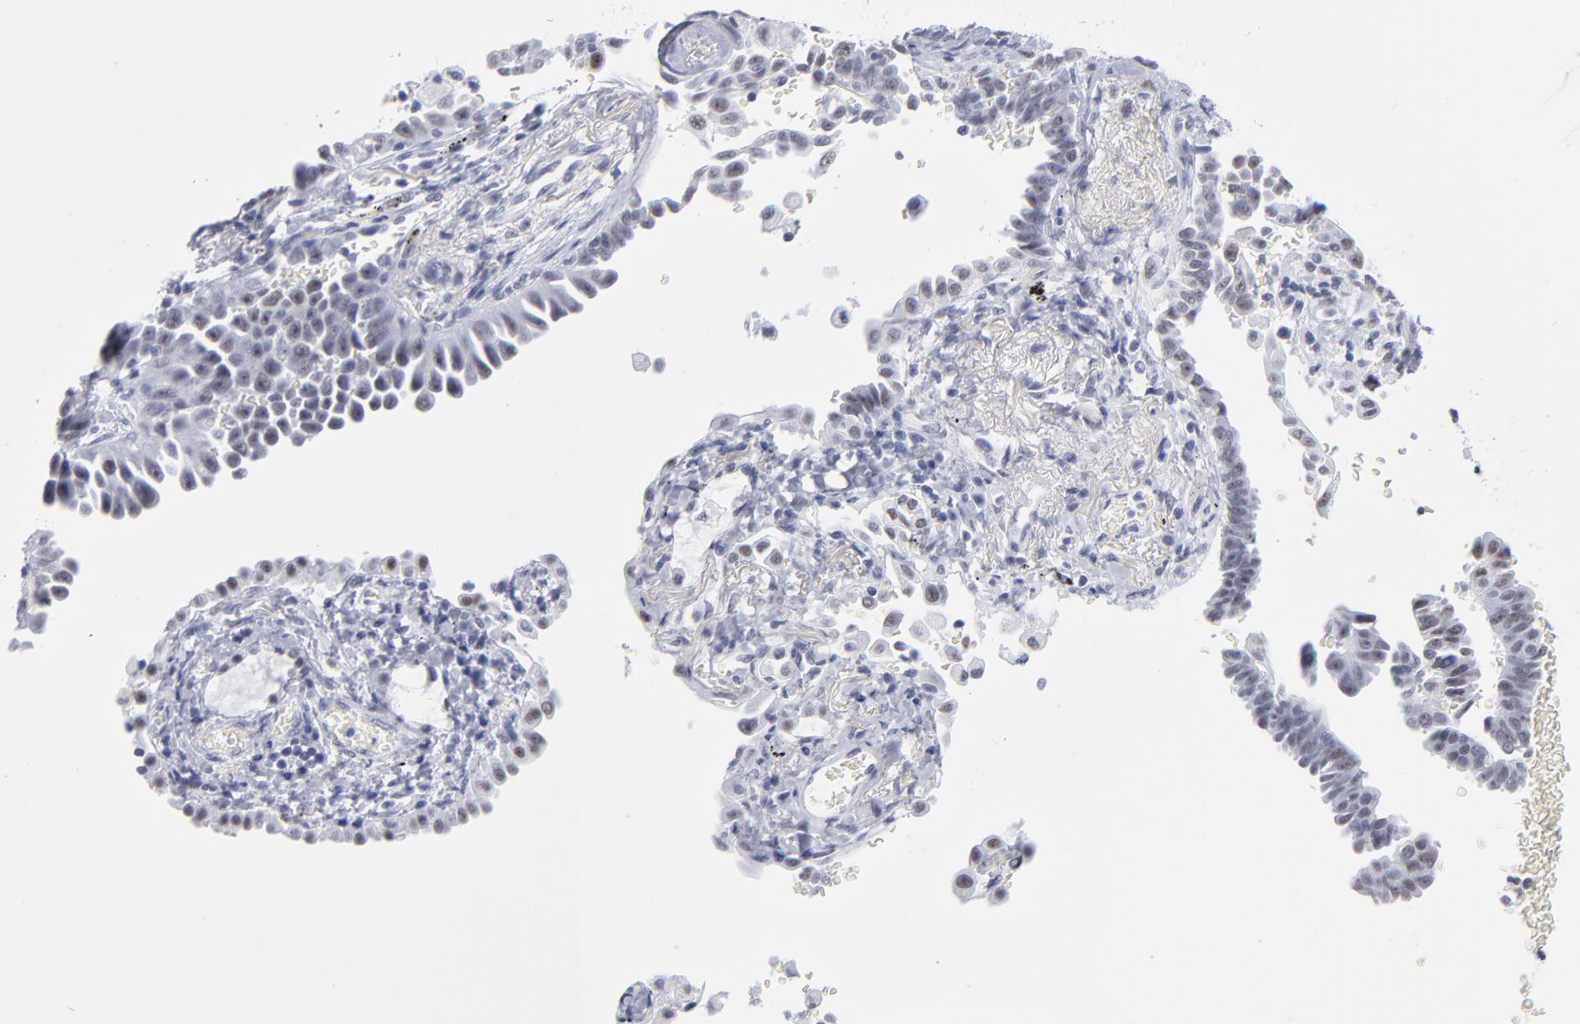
{"staining": {"intensity": "moderate", "quantity": "<25%", "location": "nuclear"}, "tissue": "lung cancer", "cell_type": "Tumor cells", "image_type": "cancer", "snomed": [{"axis": "morphology", "description": "Adenocarcinoma, NOS"}, {"axis": "topography", "description": "Lung"}], "caption": "Immunohistochemistry micrograph of lung cancer stained for a protein (brown), which exhibits low levels of moderate nuclear expression in approximately <25% of tumor cells.", "gene": "SNRPB", "patient": {"sex": "female", "age": 64}}